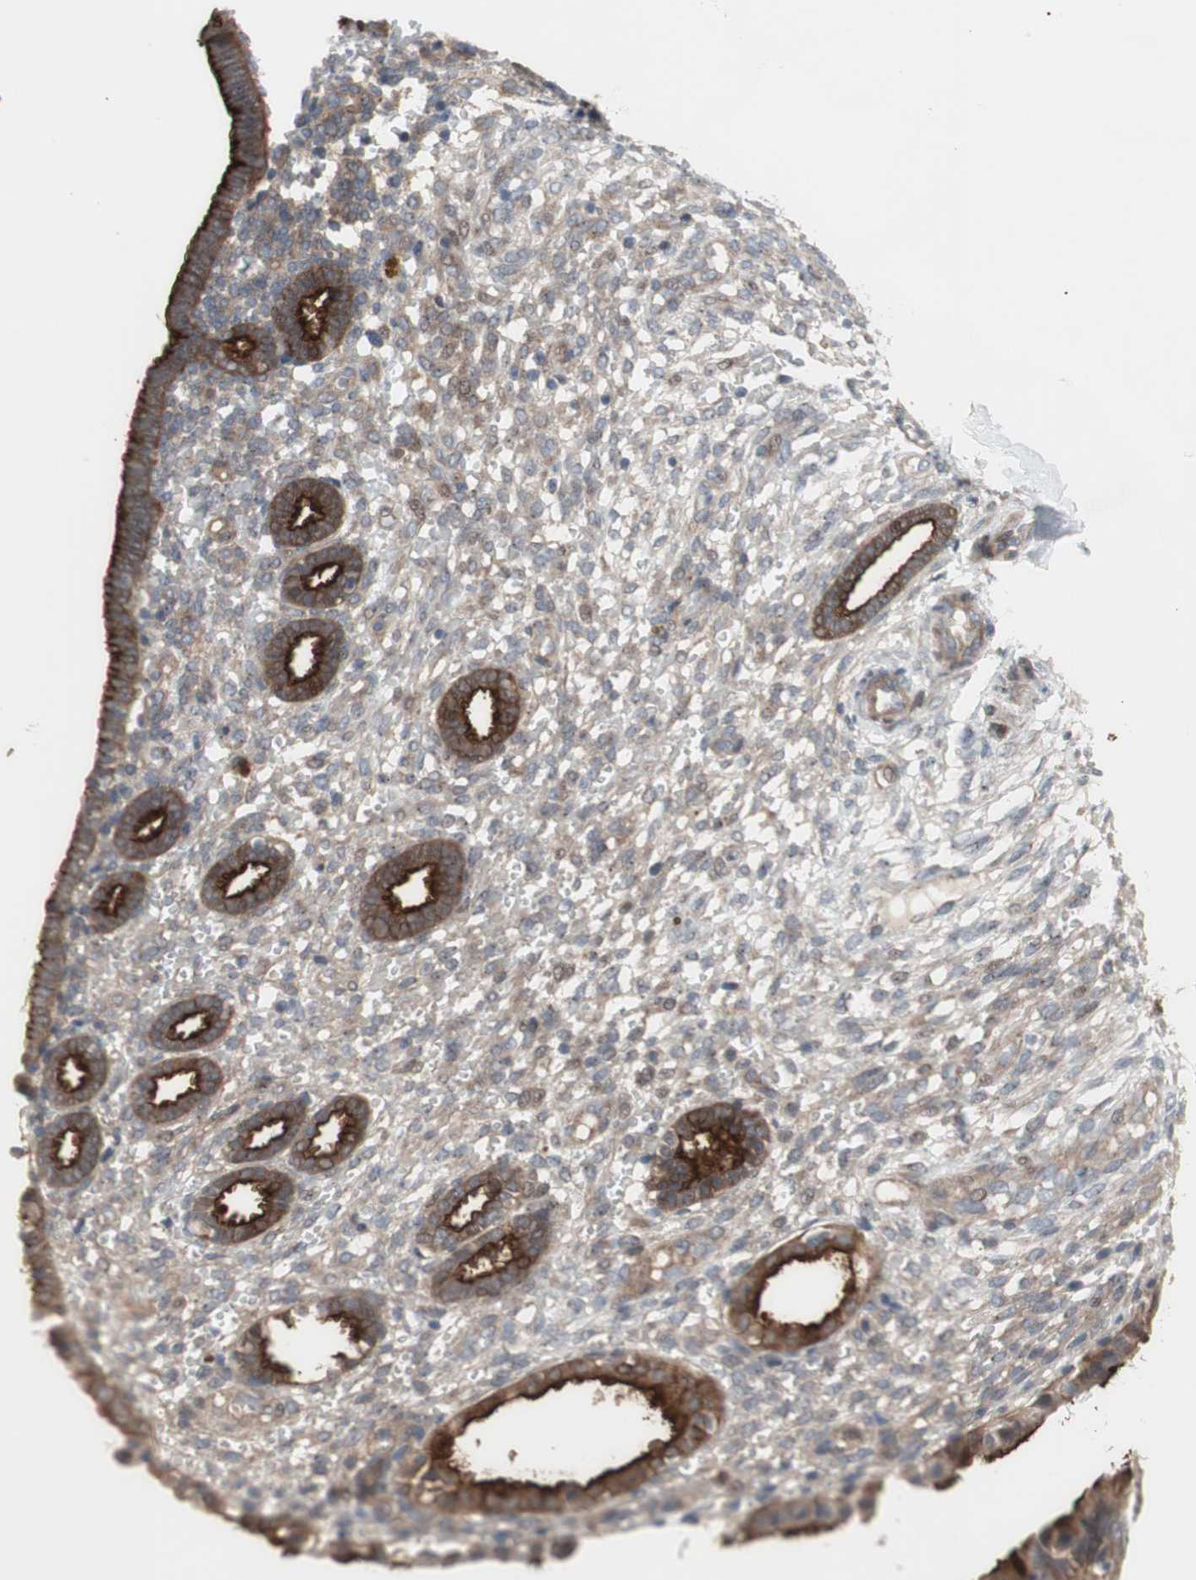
{"staining": {"intensity": "weak", "quantity": ">75%", "location": "cytoplasmic/membranous"}, "tissue": "endometrium", "cell_type": "Cells in endometrial stroma", "image_type": "normal", "snomed": [{"axis": "morphology", "description": "Normal tissue, NOS"}, {"axis": "topography", "description": "Endometrium"}], "caption": "Immunohistochemical staining of normal human endometrium reveals weak cytoplasmic/membranous protein expression in approximately >75% of cells in endometrial stroma.", "gene": "OAZ1", "patient": {"sex": "female", "age": 61}}